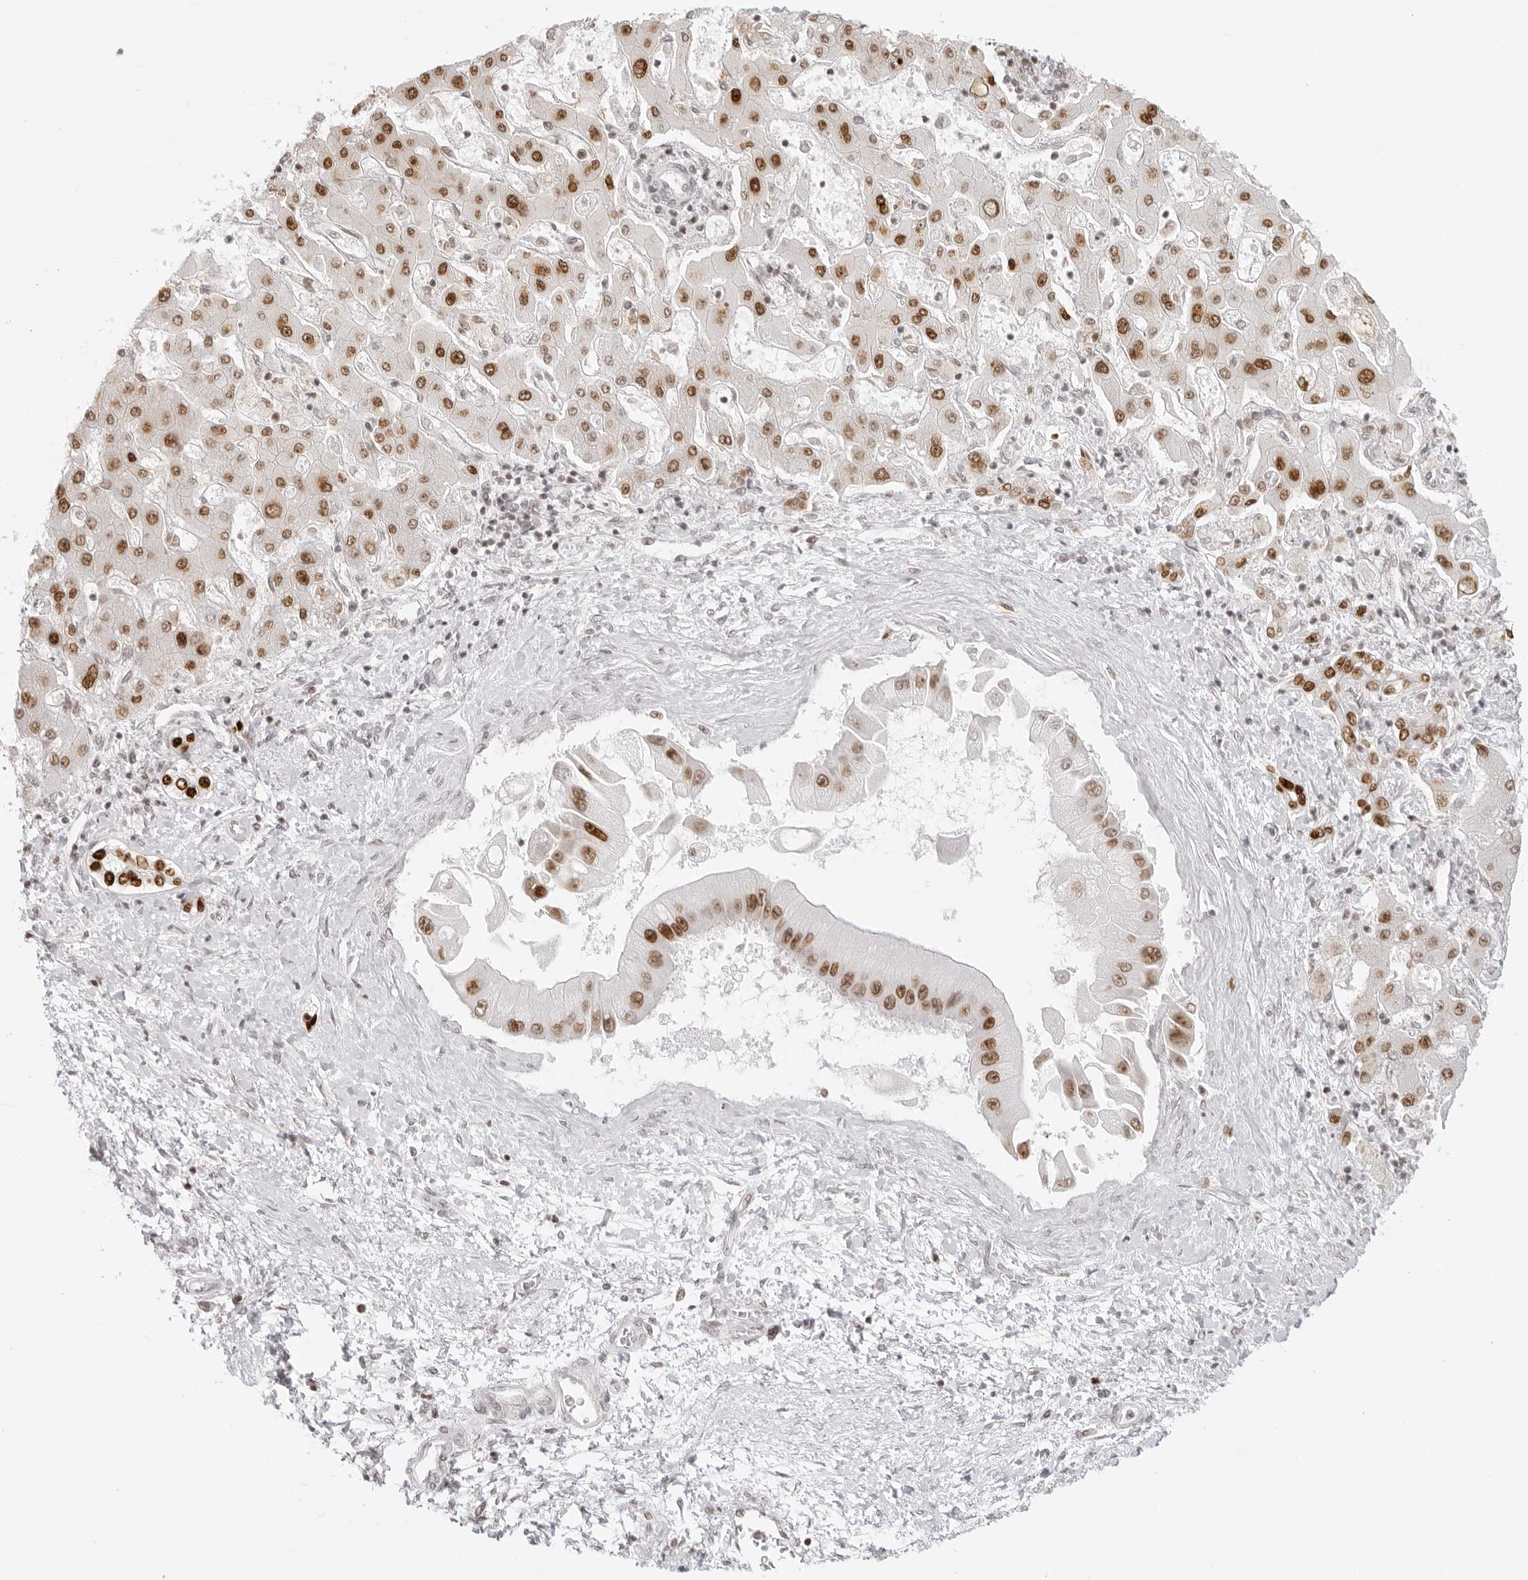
{"staining": {"intensity": "moderate", "quantity": ">75%", "location": "nuclear"}, "tissue": "liver cancer", "cell_type": "Tumor cells", "image_type": "cancer", "snomed": [{"axis": "morphology", "description": "Cholangiocarcinoma"}, {"axis": "topography", "description": "Liver"}], "caption": "Liver cancer (cholangiocarcinoma) tissue shows moderate nuclear positivity in approximately >75% of tumor cells (IHC, brightfield microscopy, high magnification).", "gene": "RCC1", "patient": {"sex": "male", "age": 50}}